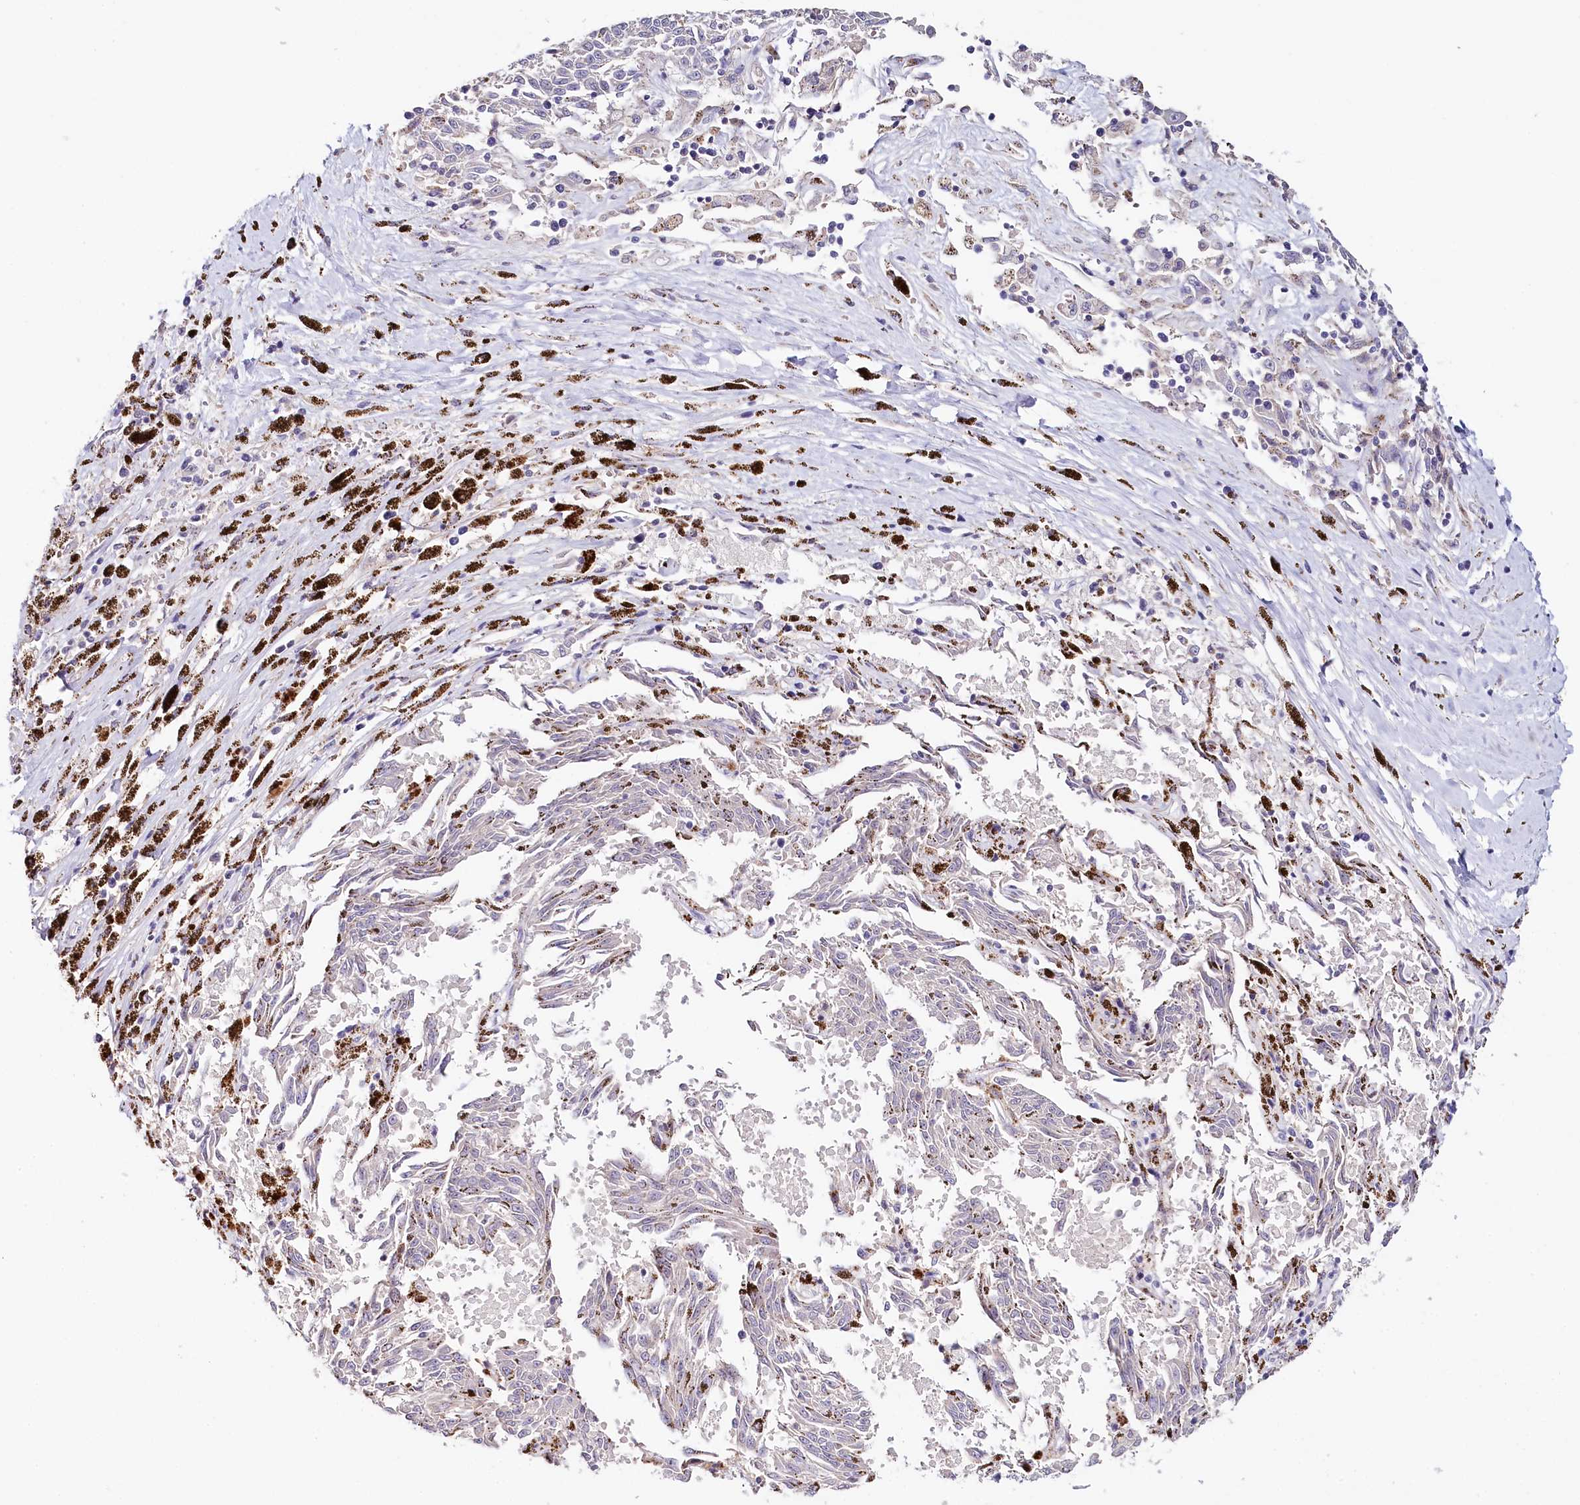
{"staining": {"intensity": "negative", "quantity": "none", "location": "none"}, "tissue": "melanoma", "cell_type": "Tumor cells", "image_type": "cancer", "snomed": [{"axis": "morphology", "description": "Malignant melanoma, NOS"}, {"axis": "topography", "description": "Skin"}], "caption": "Immunohistochemistry (IHC) of human malignant melanoma demonstrates no positivity in tumor cells.", "gene": "DAPK1", "patient": {"sex": "female", "age": 72}}